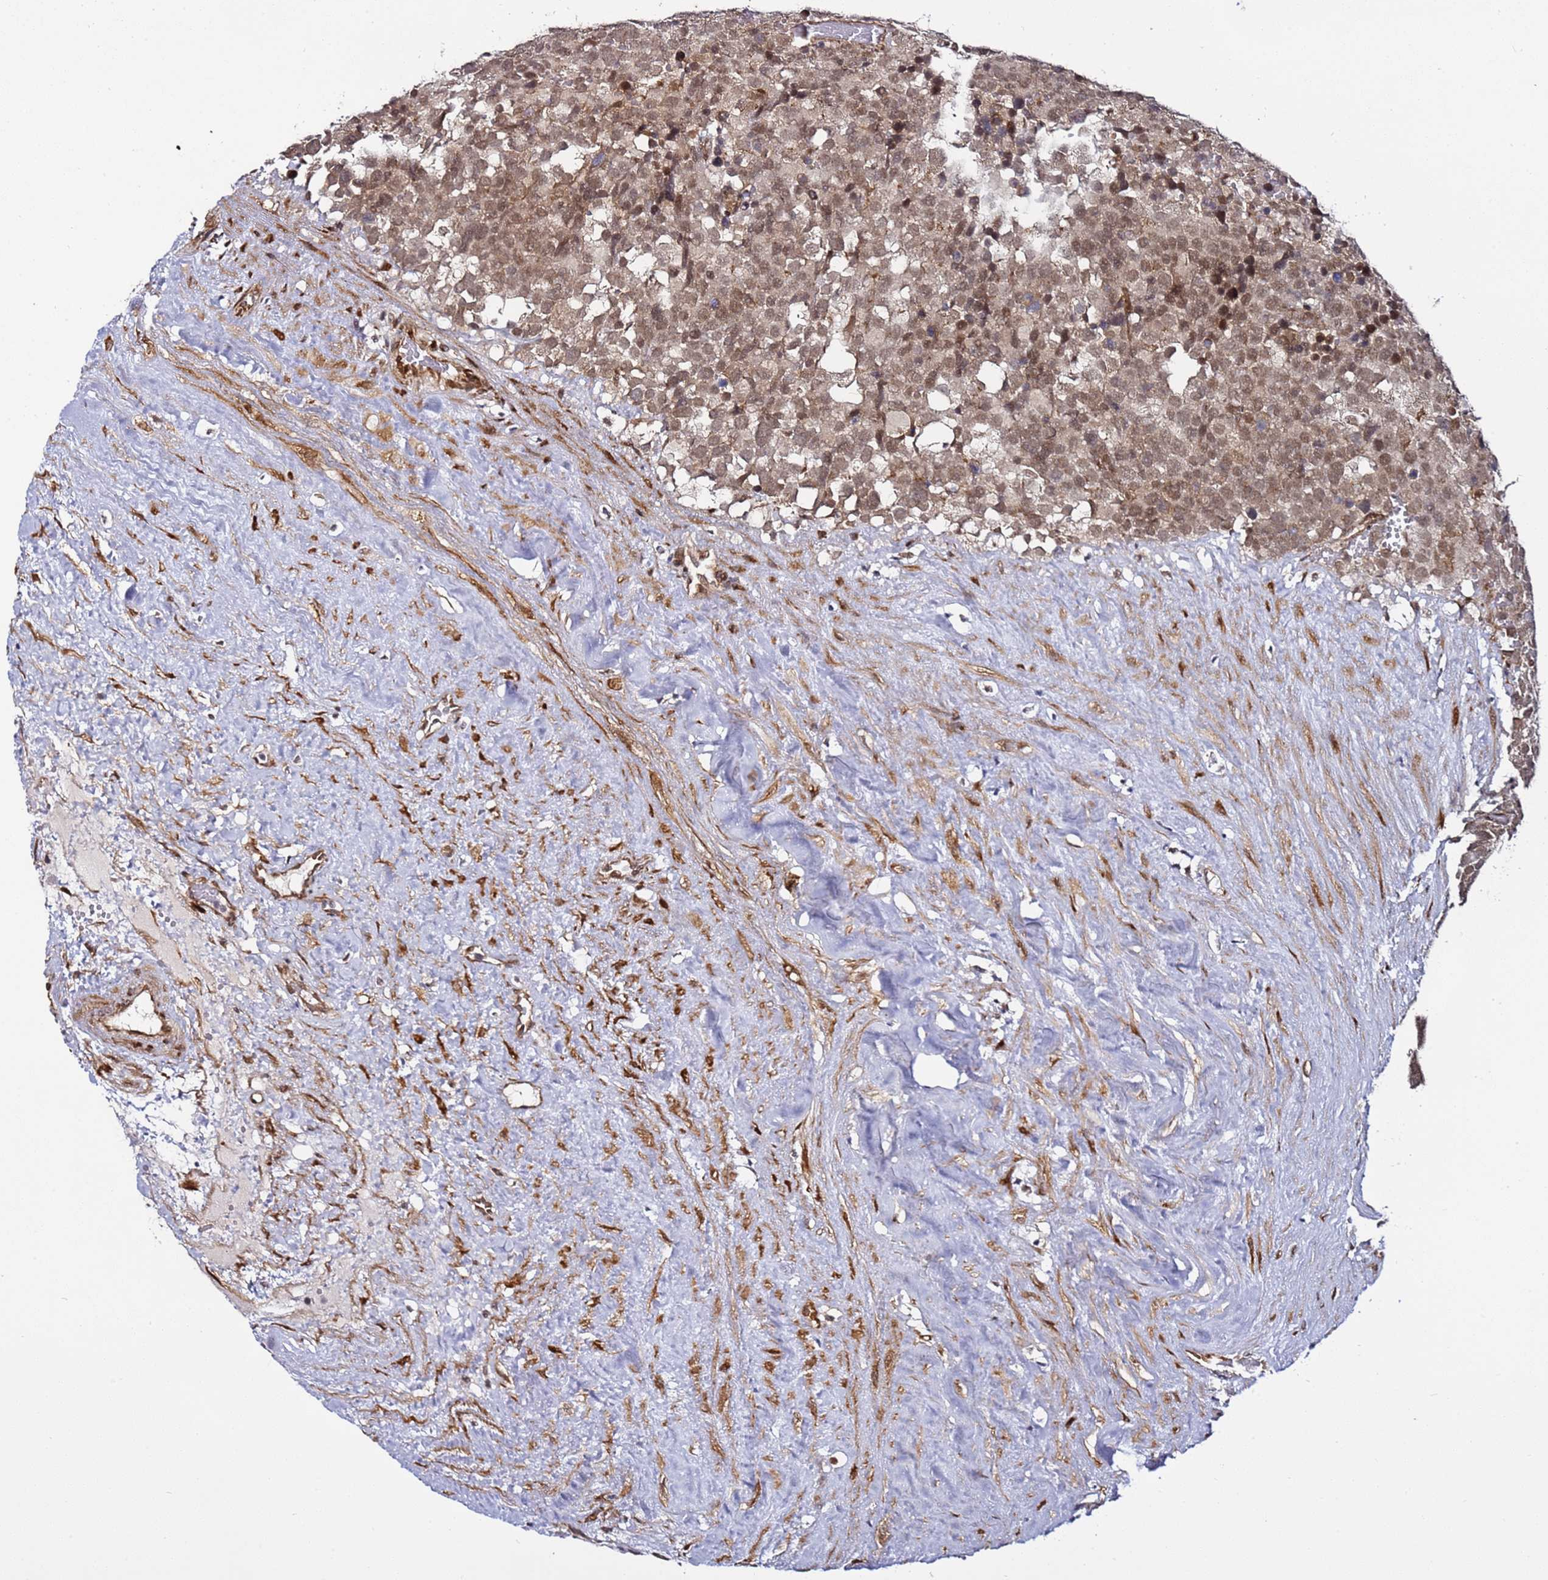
{"staining": {"intensity": "moderate", "quantity": ">75%", "location": "nuclear"}, "tissue": "testis cancer", "cell_type": "Tumor cells", "image_type": "cancer", "snomed": [{"axis": "morphology", "description": "Seminoma, NOS"}, {"axis": "topography", "description": "Testis"}], "caption": "The micrograph demonstrates immunohistochemical staining of testis seminoma. There is moderate nuclear expression is present in approximately >75% of tumor cells.", "gene": "POLR2D", "patient": {"sex": "male", "age": 71}}